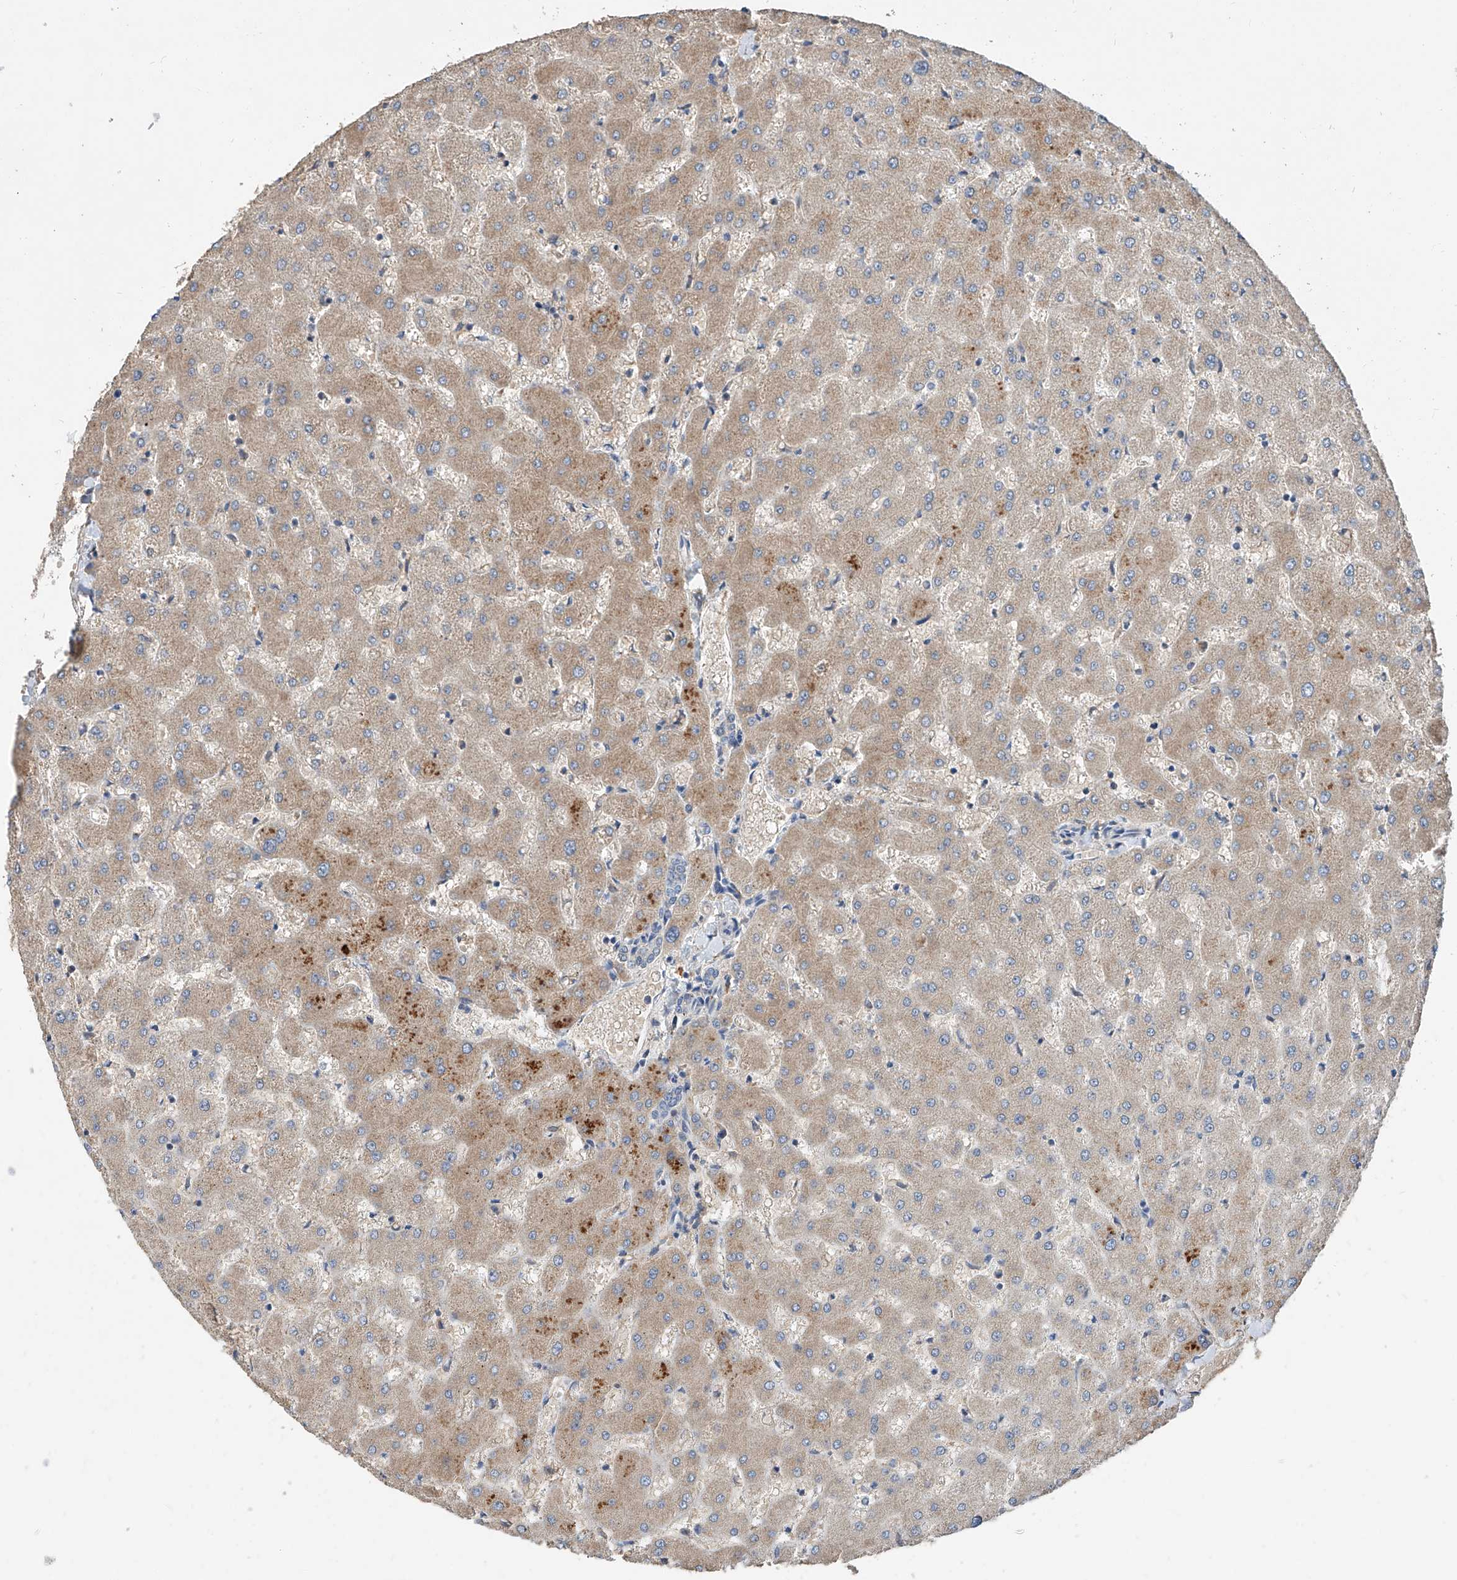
{"staining": {"intensity": "negative", "quantity": "none", "location": "none"}, "tissue": "liver", "cell_type": "Cholangiocytes", "image_type": "normal", "snomed": [{"axis": "morphology", "description": "Normal tissue, NOS"}, {"axis": "topography", "description": "Liver"}], "caption": "An immunohistochemistry photomicrograph of benign liver is shown. There is no staining in cholangiocytes of liver. Nuclei are stained in blue.", "gene": "CARMIL3", "patient": {"sex": "female", "age": 63}}